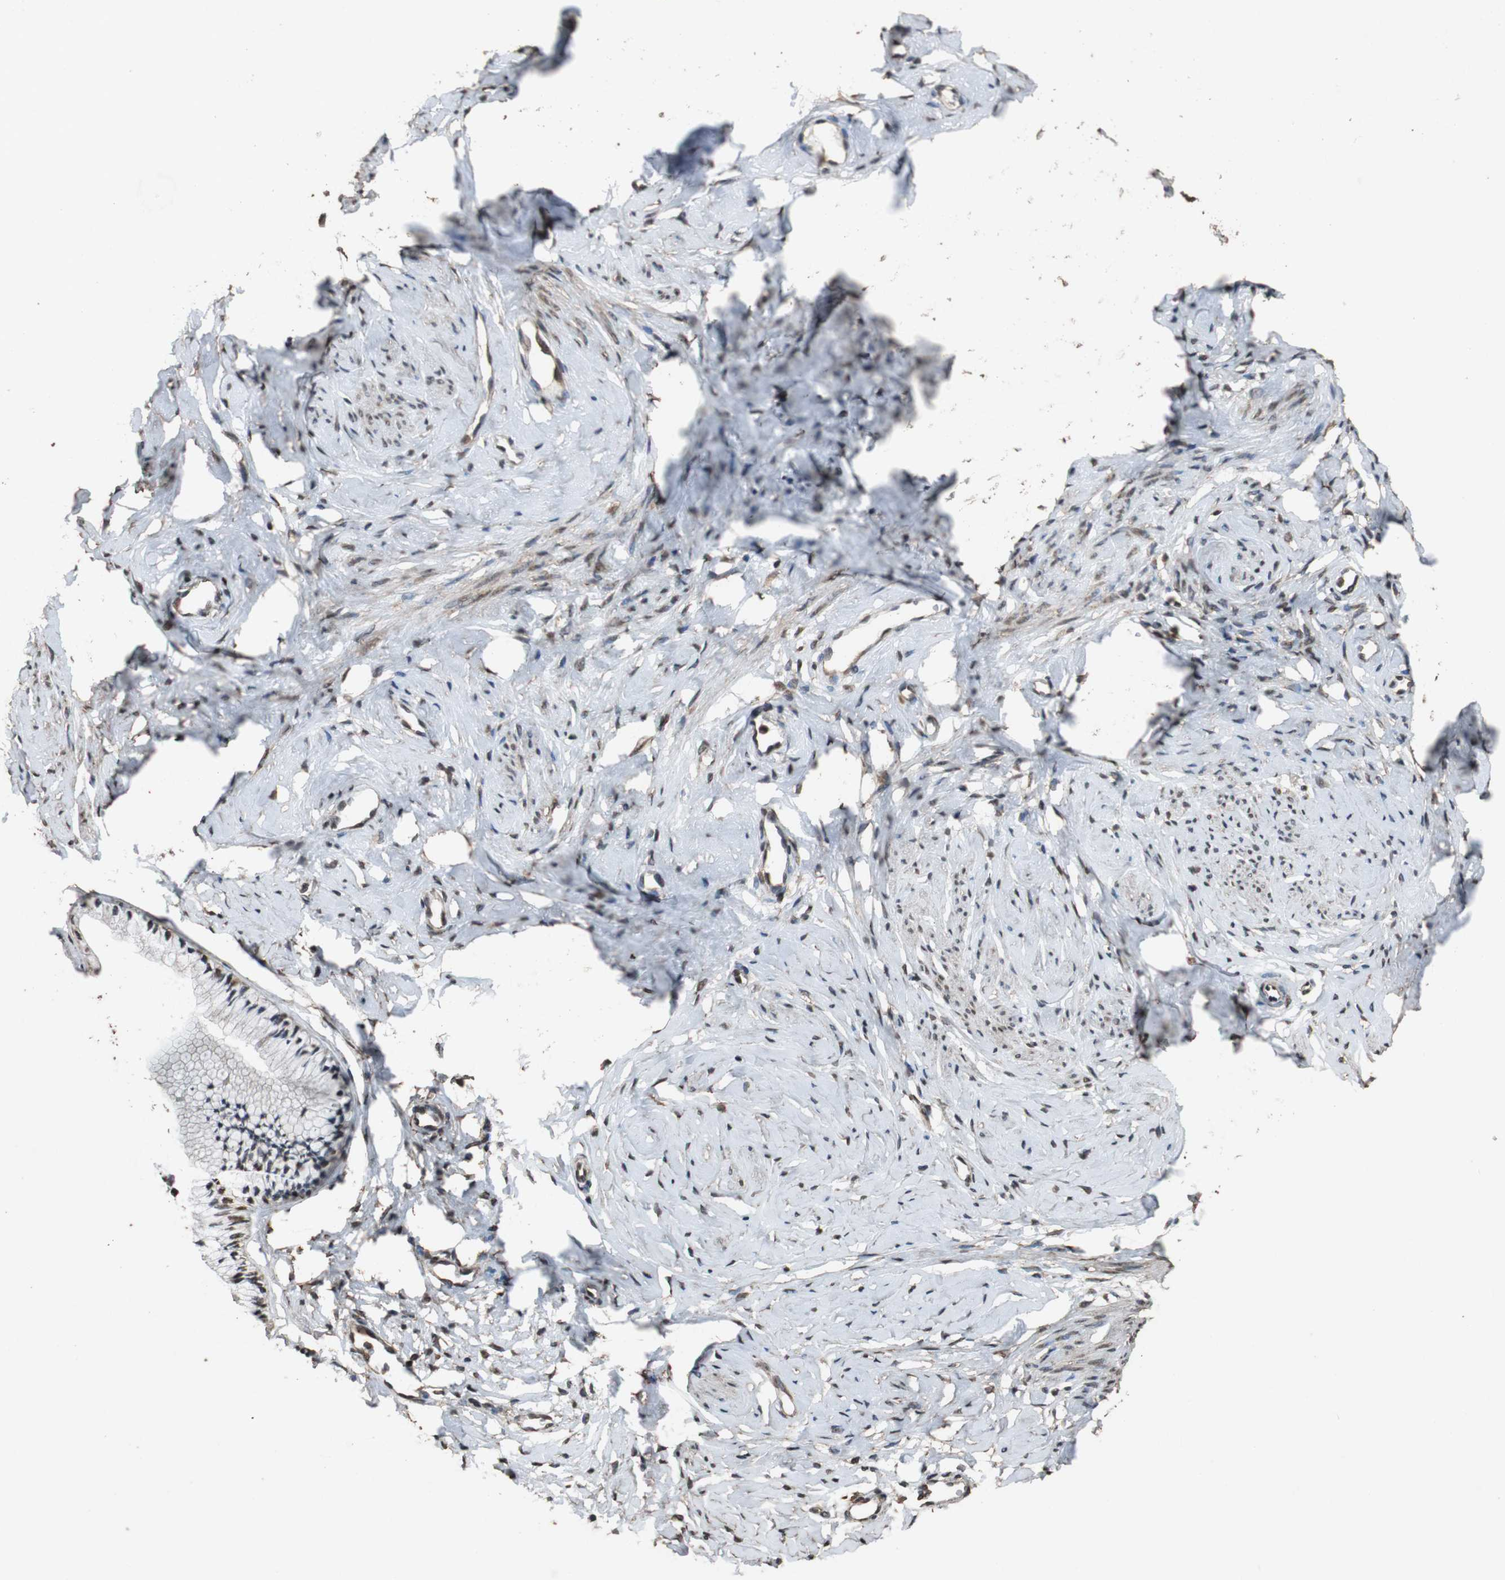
{"staining": {"intensity": "moderate", "quantity": "25%-75%", "location": "nuclear"}, "tissue": "cervix", "cell_type": "Glandular cells", "image_type": "normal", "snomed": [{"axis": "morphology", "description": "Normal tissue, NOS"}, {"axis": "topography", "description": "Cervix"}], "caption": "Protein expression analysis of normal cervix displays moderate nuclear expression in about 25%-75% of glandular cells.", "gene": "PPP1R13B", "patient": {"sex": "female", "age": 46}}